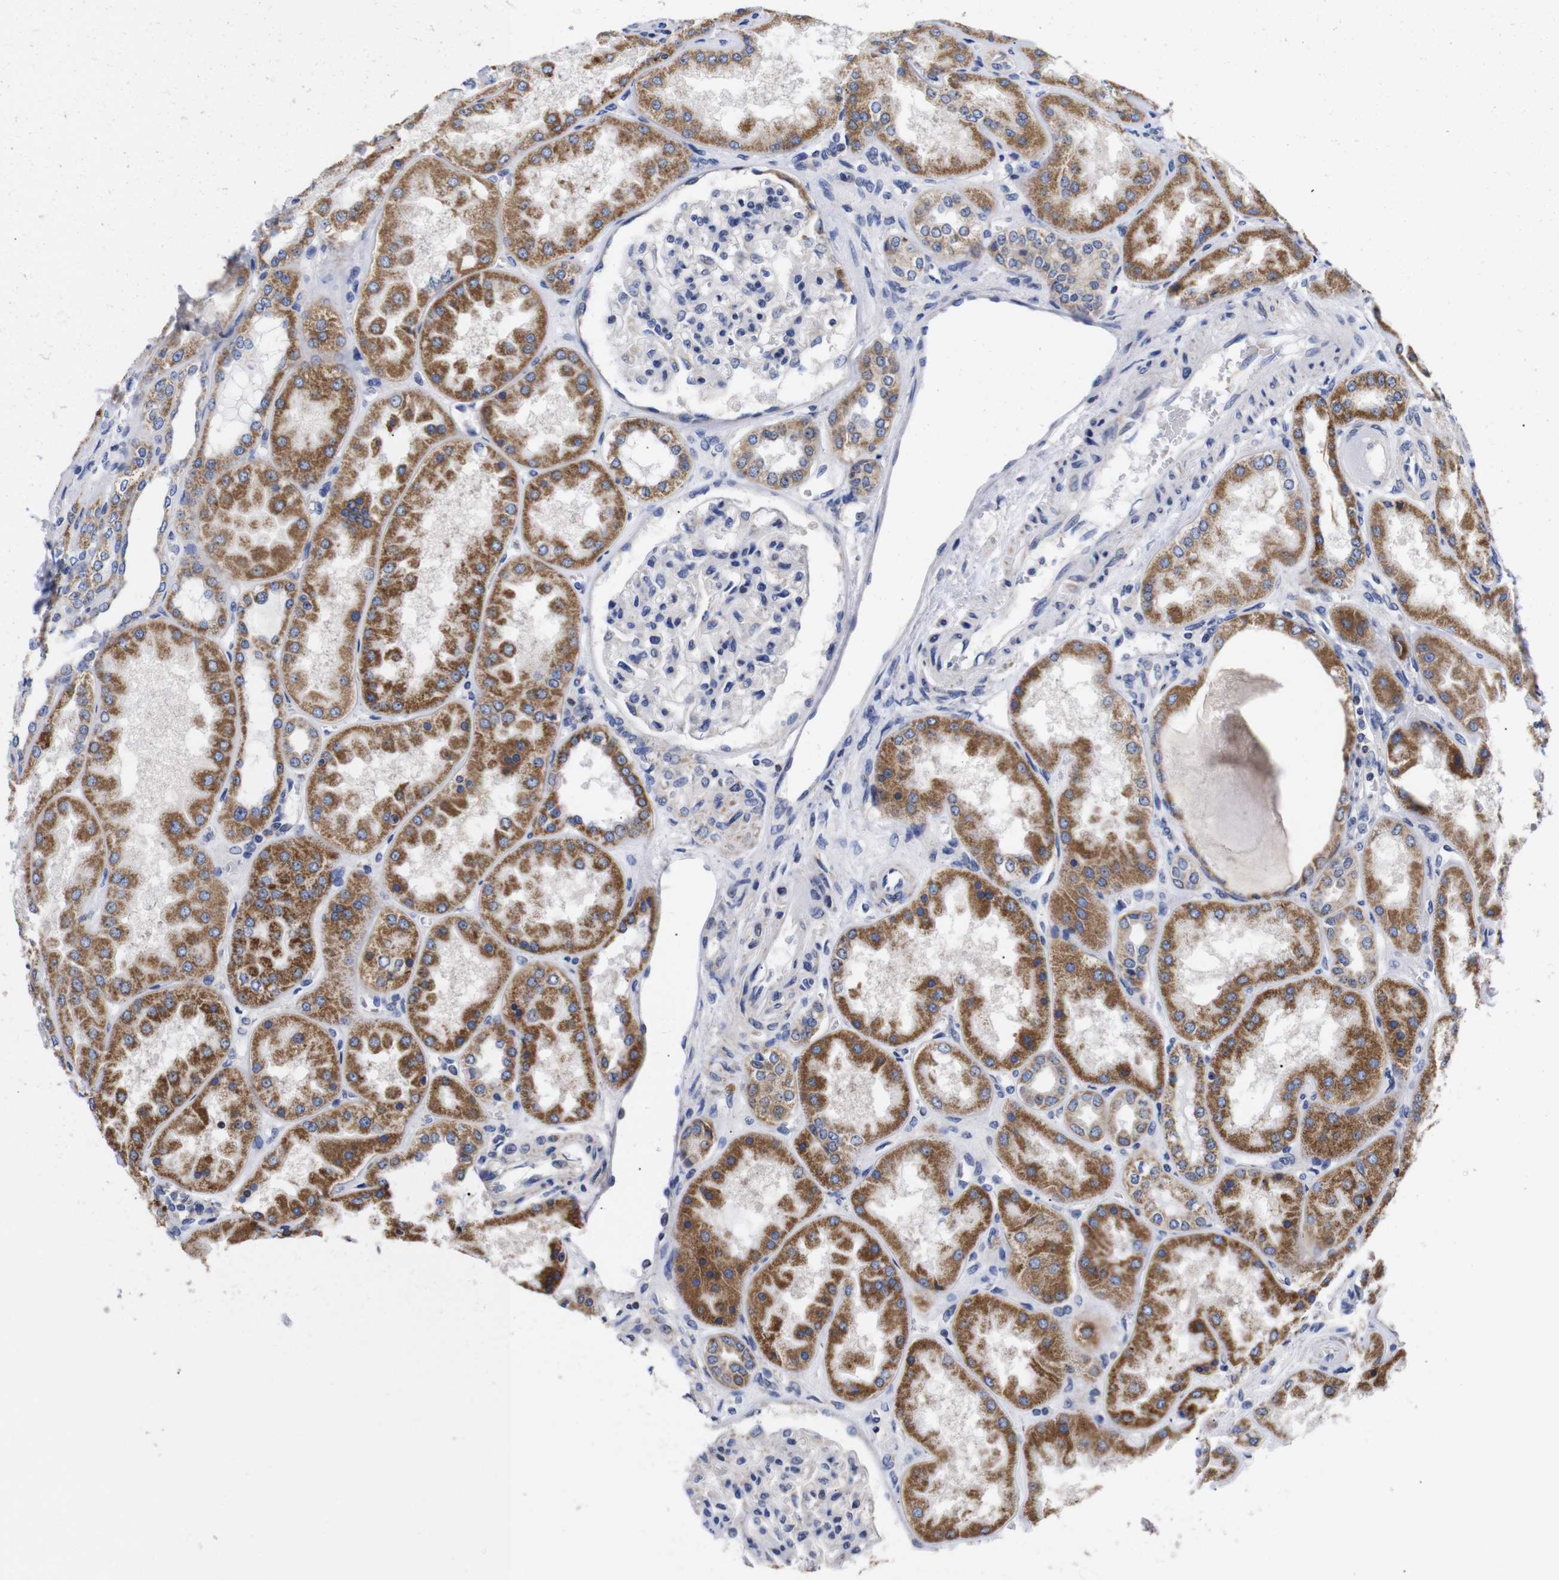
{"staining": {"intensity": "negative", "quantity": "none", "location": "none"}, "tissue": "kidney", "cell_type": "Cells in glomeruli", "image_type": "normal", "snomed": [{"axis": "morphology", "description": "Normal tissue, NOS"}, {"axis": "topography", "description": "Kidney"}], "caption": "High power microscopy image of an immunohistochemistry micrograph of unremarkable kidney, revealing no significant expression in cells in glomeruli. (DAB (3,3'-diaminobenzidine) immunohistochemistry (IHC) visualized using brightfield microscopy, high magnification).", "gene": "OPN3", "patient": {"sex": "female", "age": 56}}